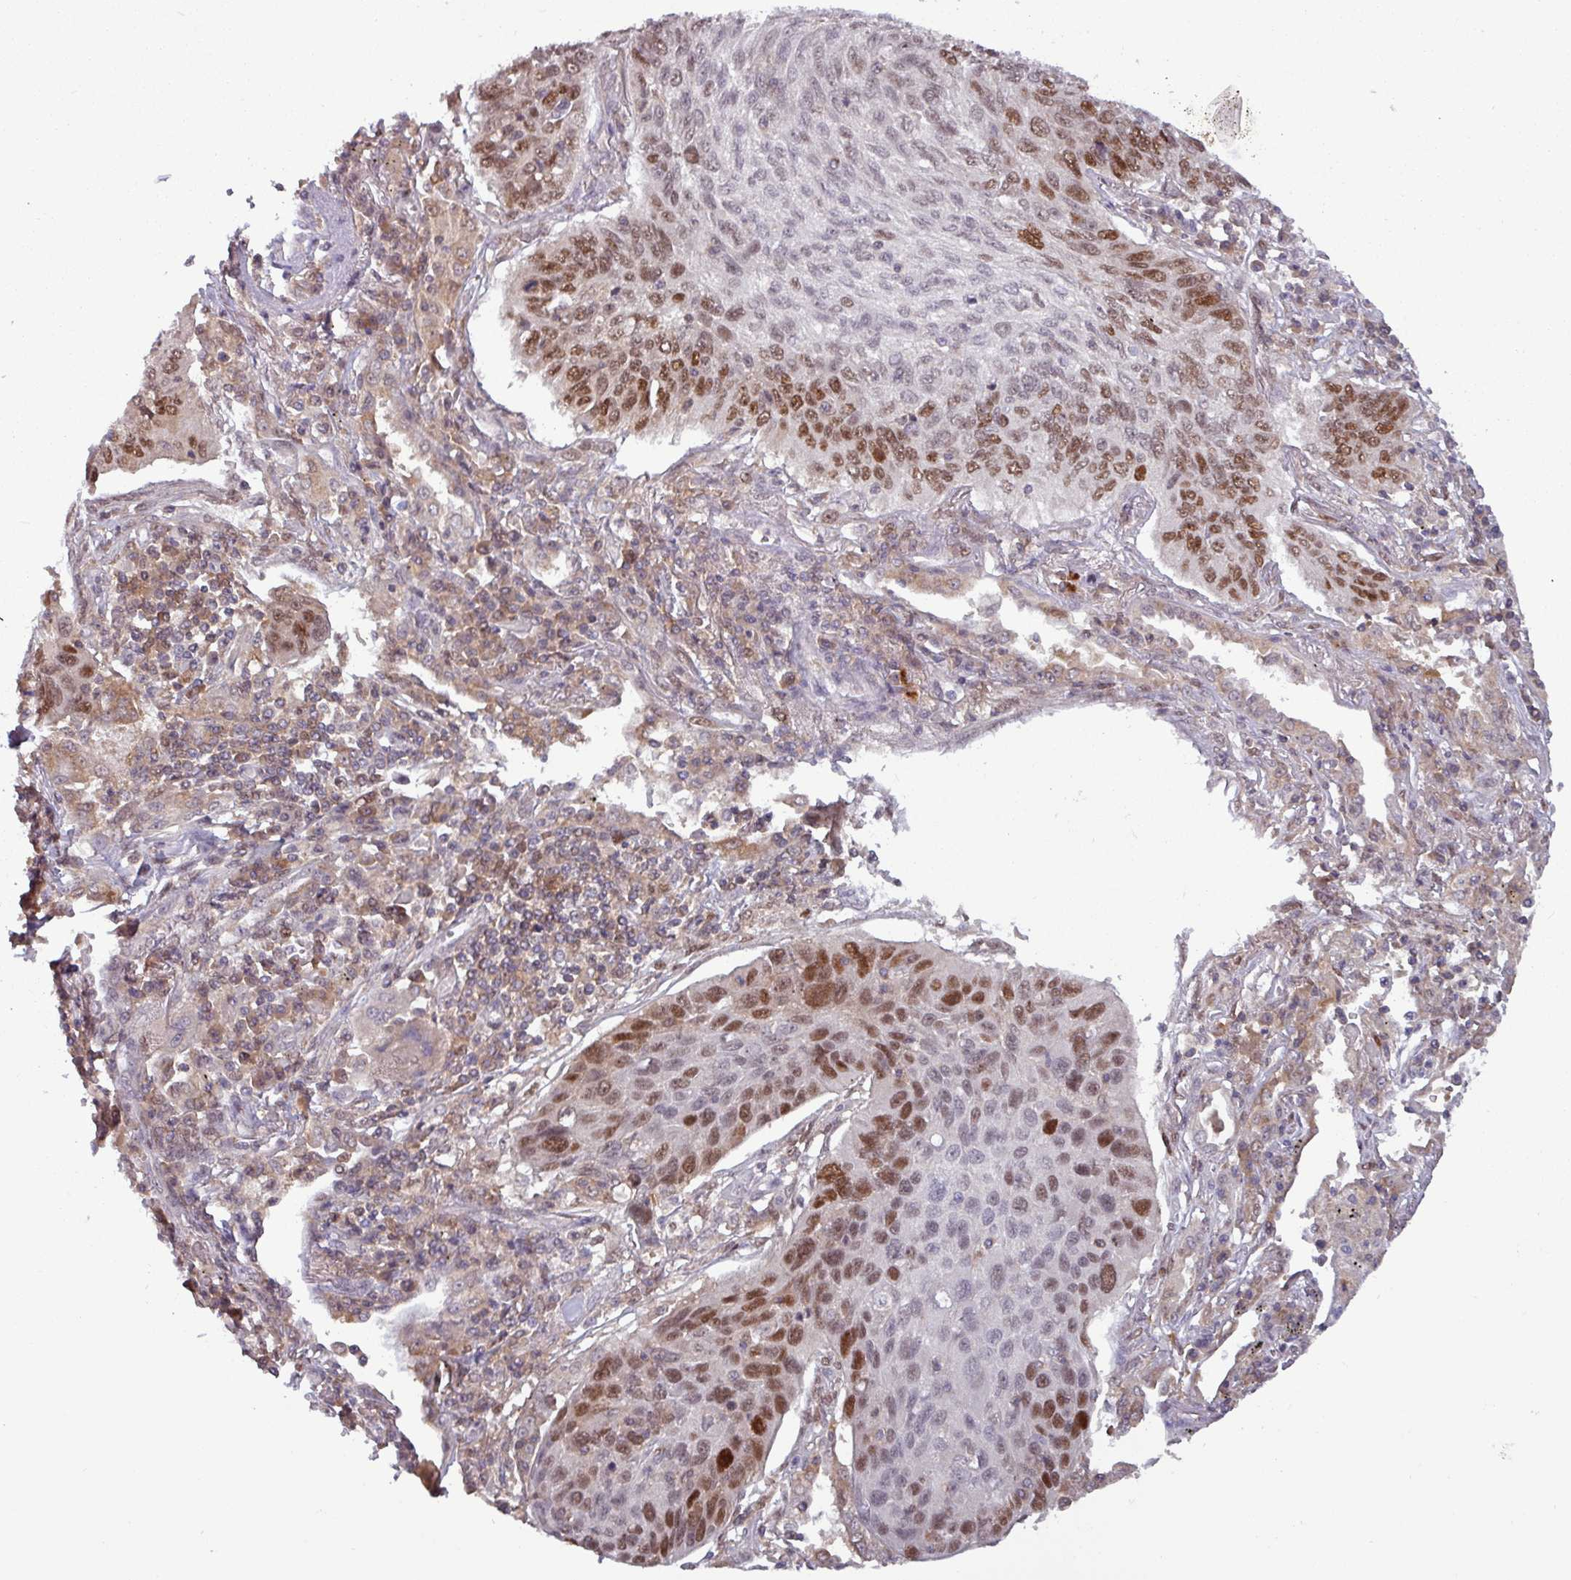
{"staining": {"intensity": "moderate", "quantity": "25%-75%", "location": "nuclear"}, "tissue": "lung cancer", "cell_type": "Tumor cells", "image_type": "cancer", "snomed": [{"axis": "morphology", "description": "Squamous cell carcinoma, NOS"}, {"axis": "topography", "description": "Lung"}], "caption": "A medium amount of moderate nuclear positivity is seen in approximately 25%-75% of tumor cells in lung squamous cell carcinoma tissue.", "gene": "PRRX1", "patient": {"sex": "female", "age": 66}}